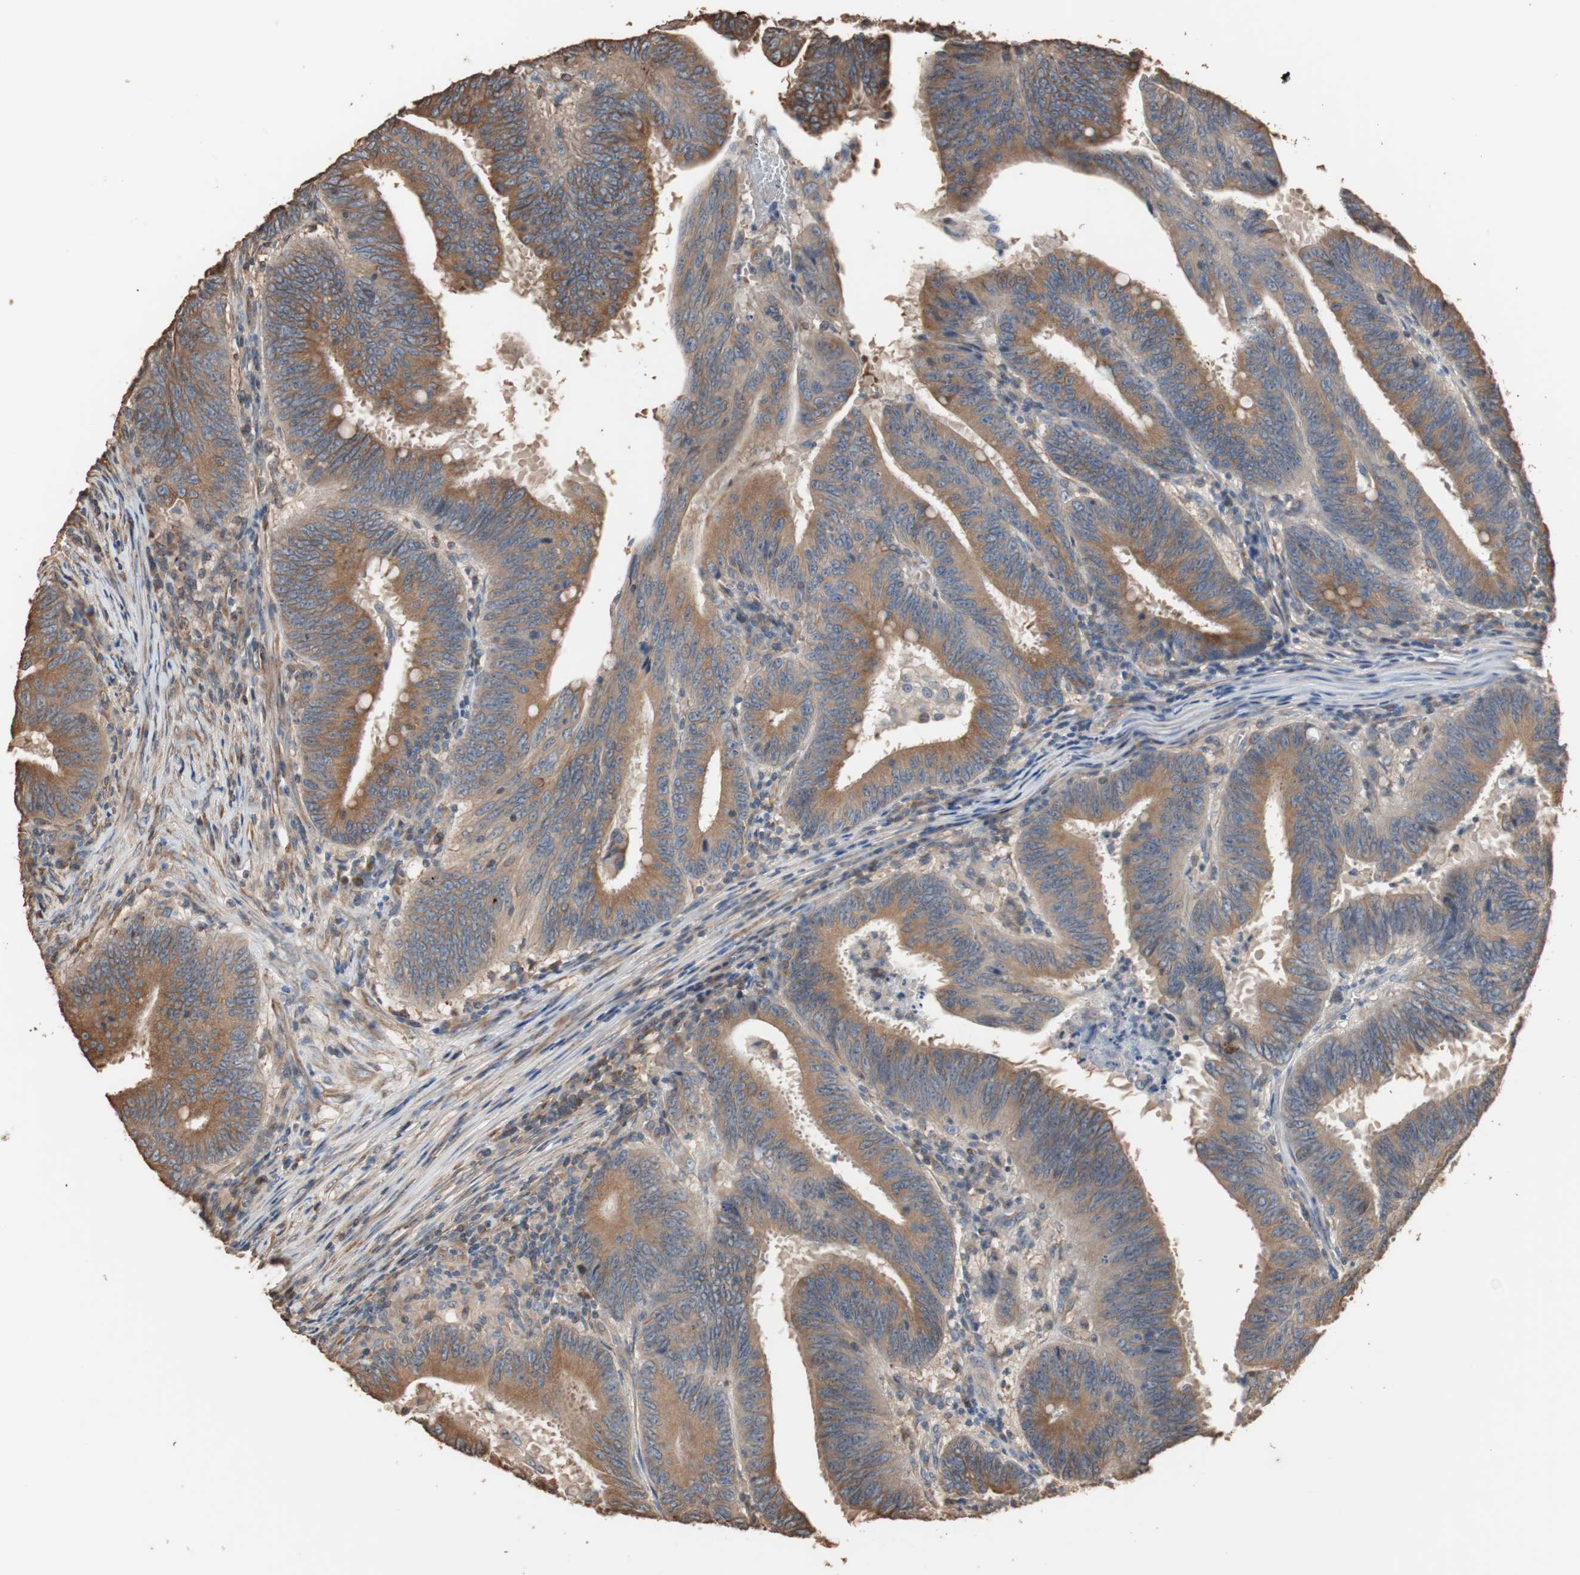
{"staining": {"intensity": "moderate", "quantity": ">75%", "location": "cytoplasmic/membranous"}, "tissue": "colorectal cancer", "cell_type": "Tumor cells", "image_type": "cancer", "snomed": [{"axis": "morphology", "description": "Adenocarcinoma, NOS"}, {"axis": "topography", "description": "Colon"}], "caption": "Immunohistochemical staining of colorectal adenocarcinoma displays medium levels of moderate cytoplasmic/membranous positivity in approximately >75% of tumor cells.", "gene": "TUBB", "patient": {"sex": "male", "age": 45}}